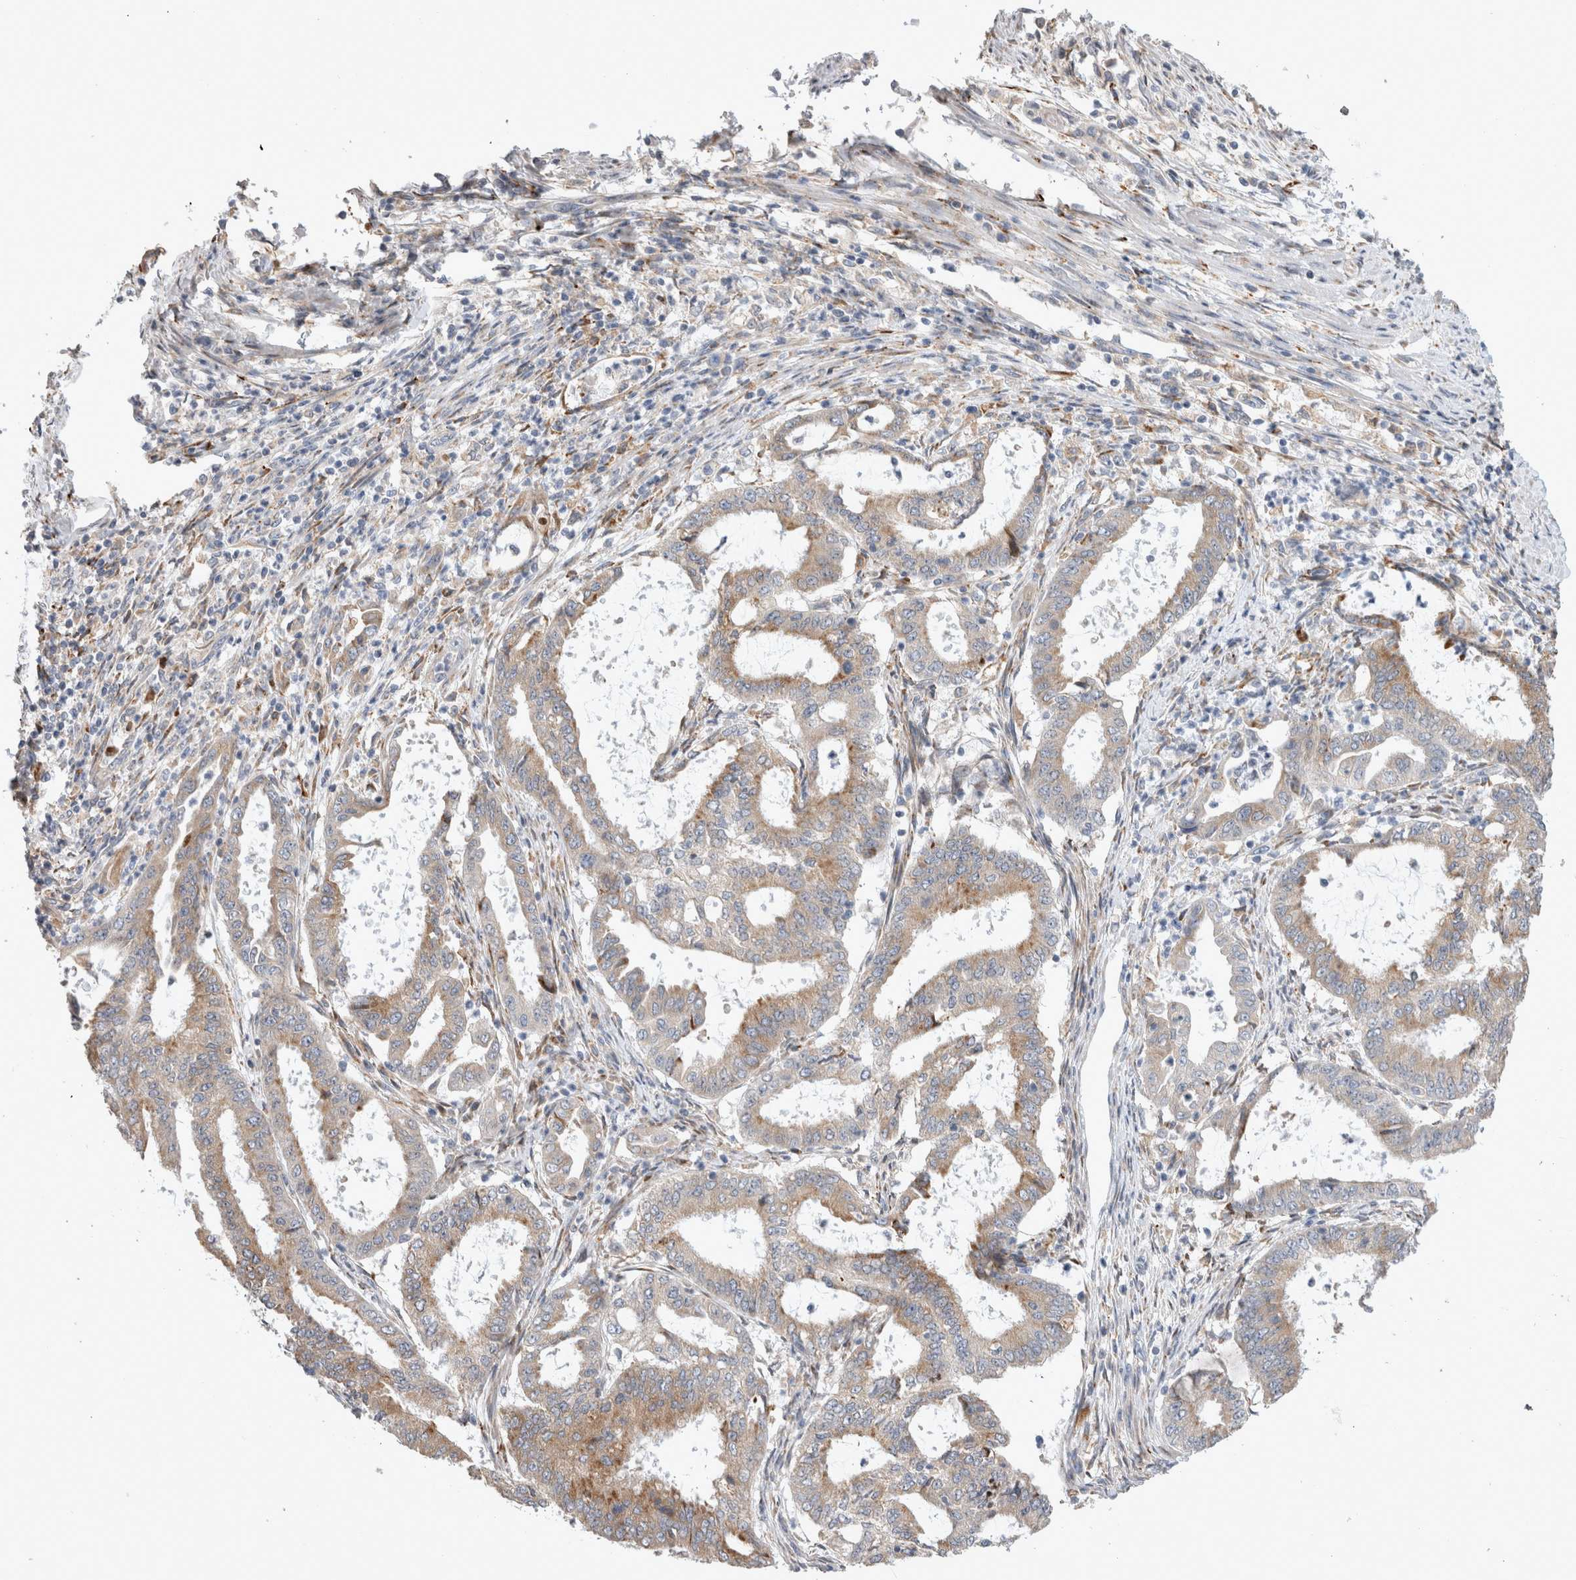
{"staining": {"intensity": "weak", "quantity": "25%-75%", "location": "cytoplasmic/membranous"}, "tissue": "endometrial cancer", "cell_type": "Tumor cells", "image_type": "cancer", "snomed": [{"axis": "morphology", "description": "Adenocarcinoma, NOS"}, {"axis": "topography", "description": "Endometrium"}], "caption": "About 25%-75% of tumor cells in endometrial adenocarcinoma display weak cytoplasmic/membranous protein staining as visualized by brown immunohistochemical staining.", "gene": "TRMT9B", "patient": {"sex": "female", "age": 51}}